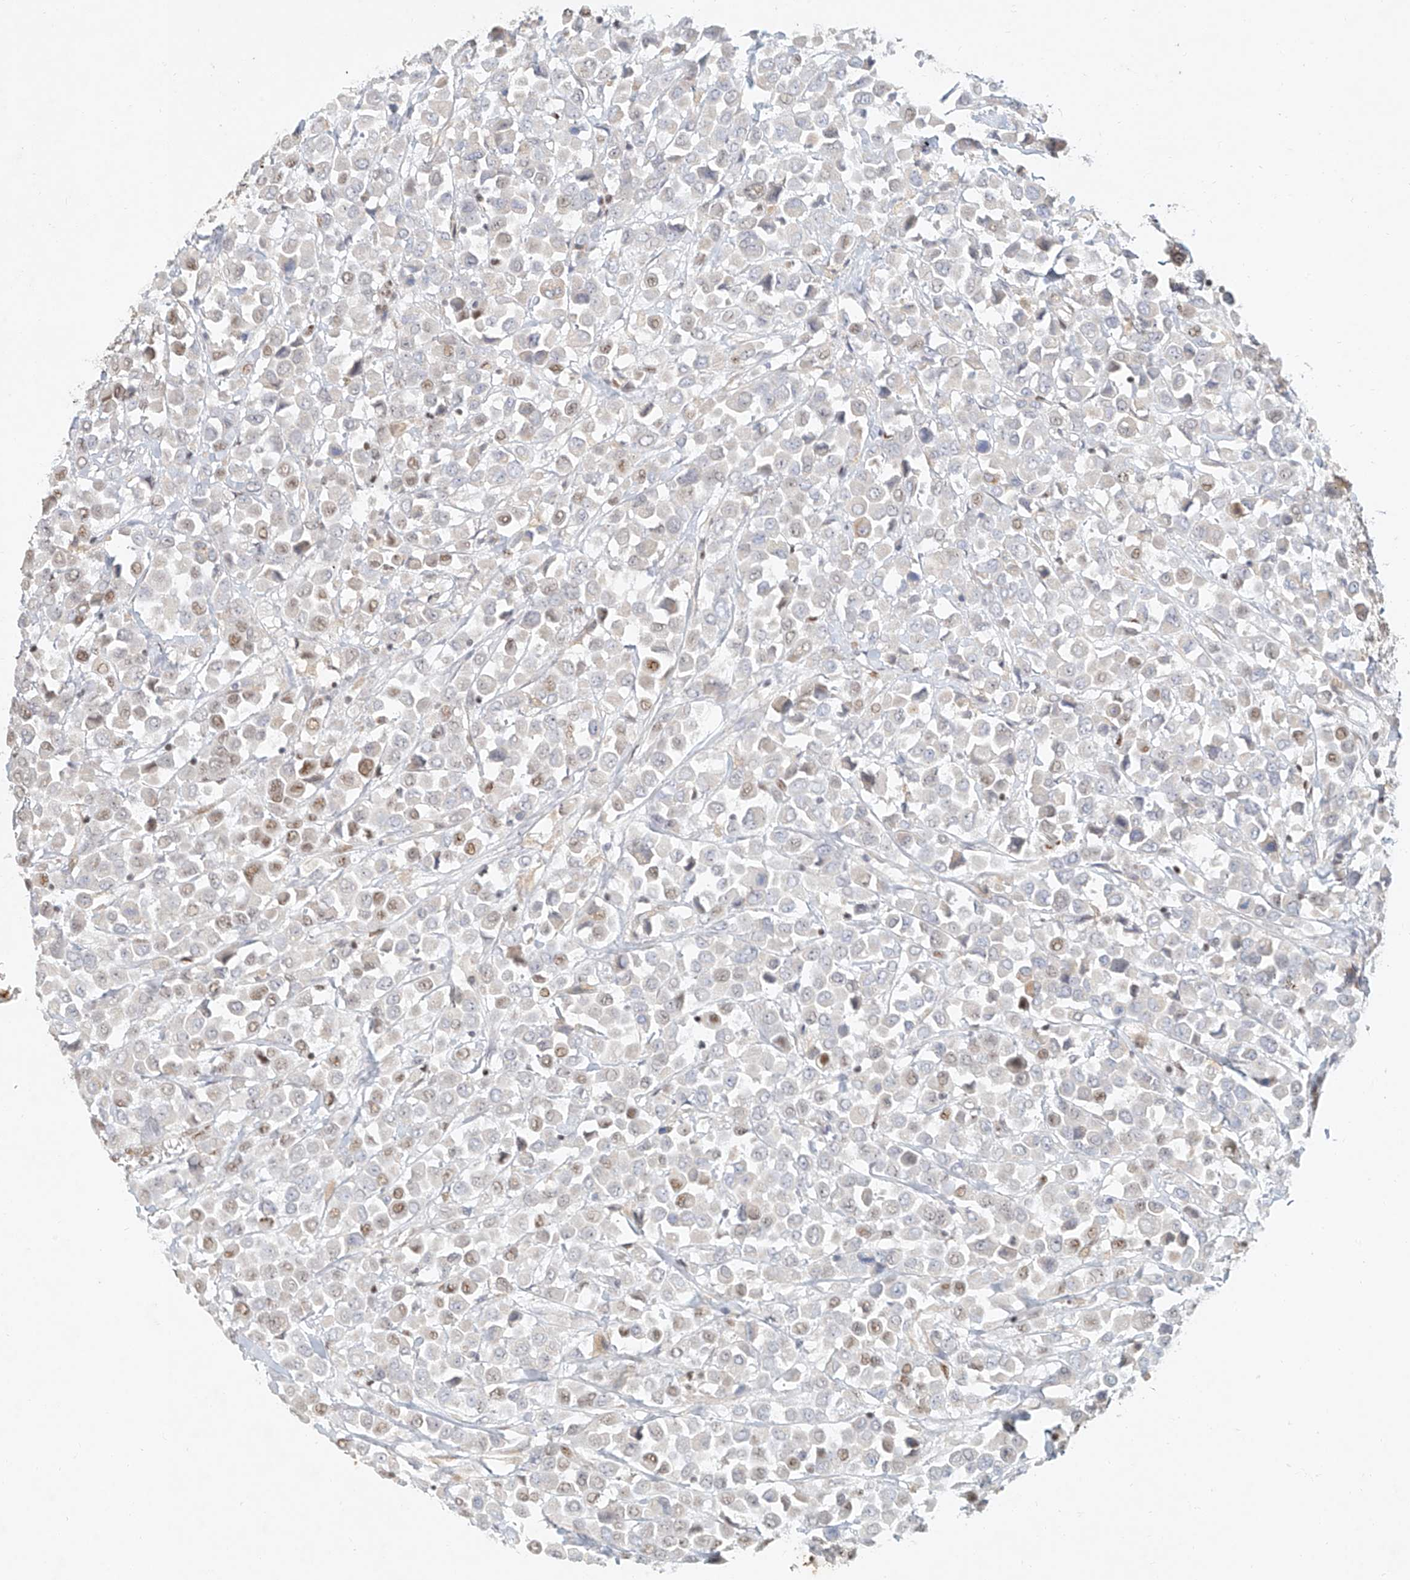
{"staining": {"intensity": "moderate", "quantity": "<25%", "location": "nuclear"}, "tissue": "breast cancer", "cell_type": "Tumor cells", "image_type": "cancer", "snomed": [{"axis": "morphology", "description": "Duct carcinoma"}, {"axis": "topography", "description": "Breast"}], "caption": "A histopathology image of breast cancer stained for a protein reveals moderate nuclear brown staining in tumor cells.", "gene": "CXorf58", "patient": {"sex": "female", "age": 61}}